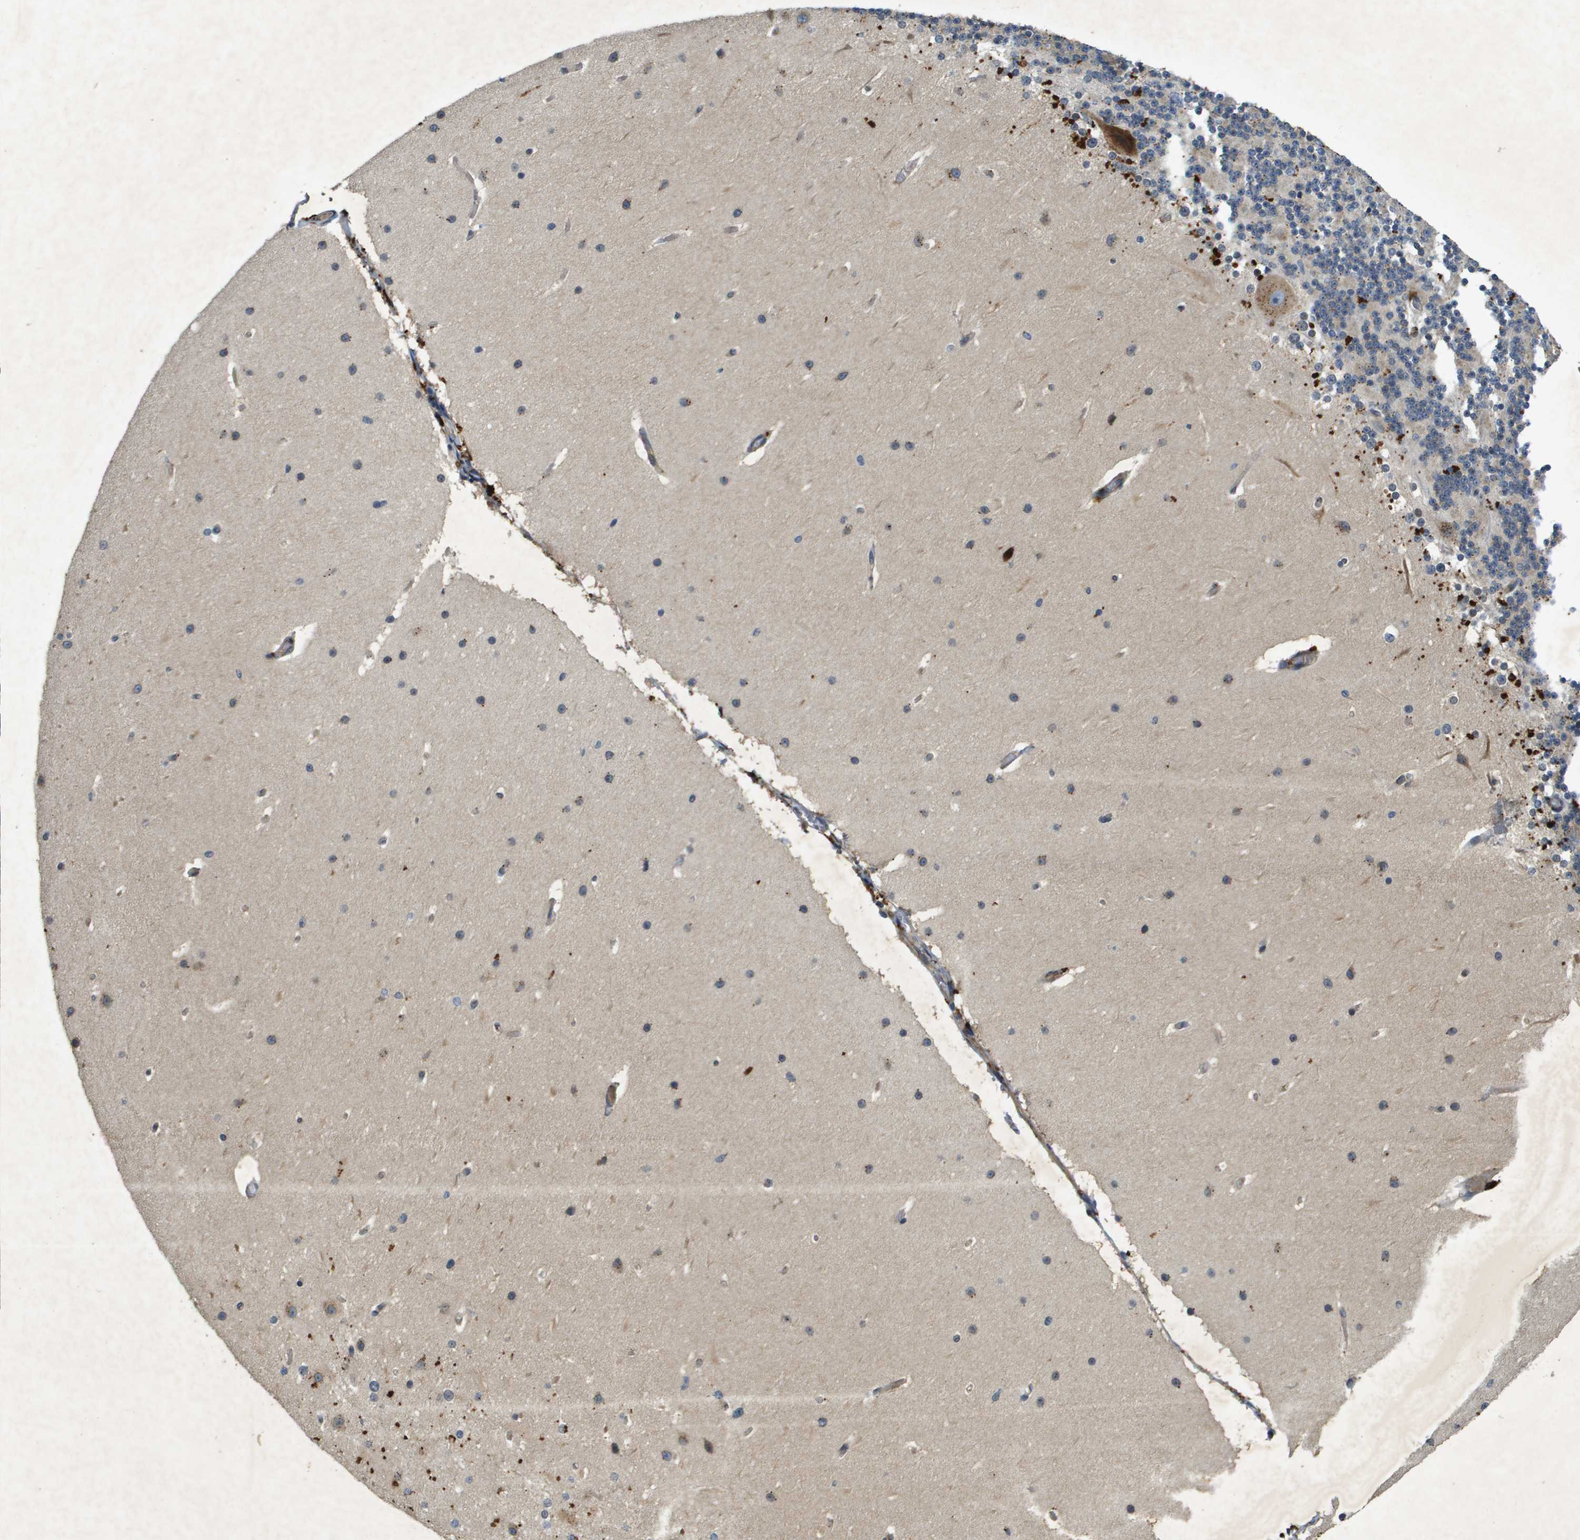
{"staining": {"intensity": "weak", "quantity": "<25%", "location": "cytoplasmic/membranous"}, "tissue": "cerebellum", "cell_type": "Cells in granular layer", "image_type": "normal", "snomed": [{"axis": "morphology", "description": "Normal tissue, NOS"}, {"axis": "topography", "description": "Cerebellum"}], "caption": "Immunohistochemistry photomicrograph of unremarkable cerebellum: human cerebellum stained with DAB exhibits no significant protein expression in cells in granular layer.", "gene": "PGAP3", "patient": {"sex": "female", "age": 19}}